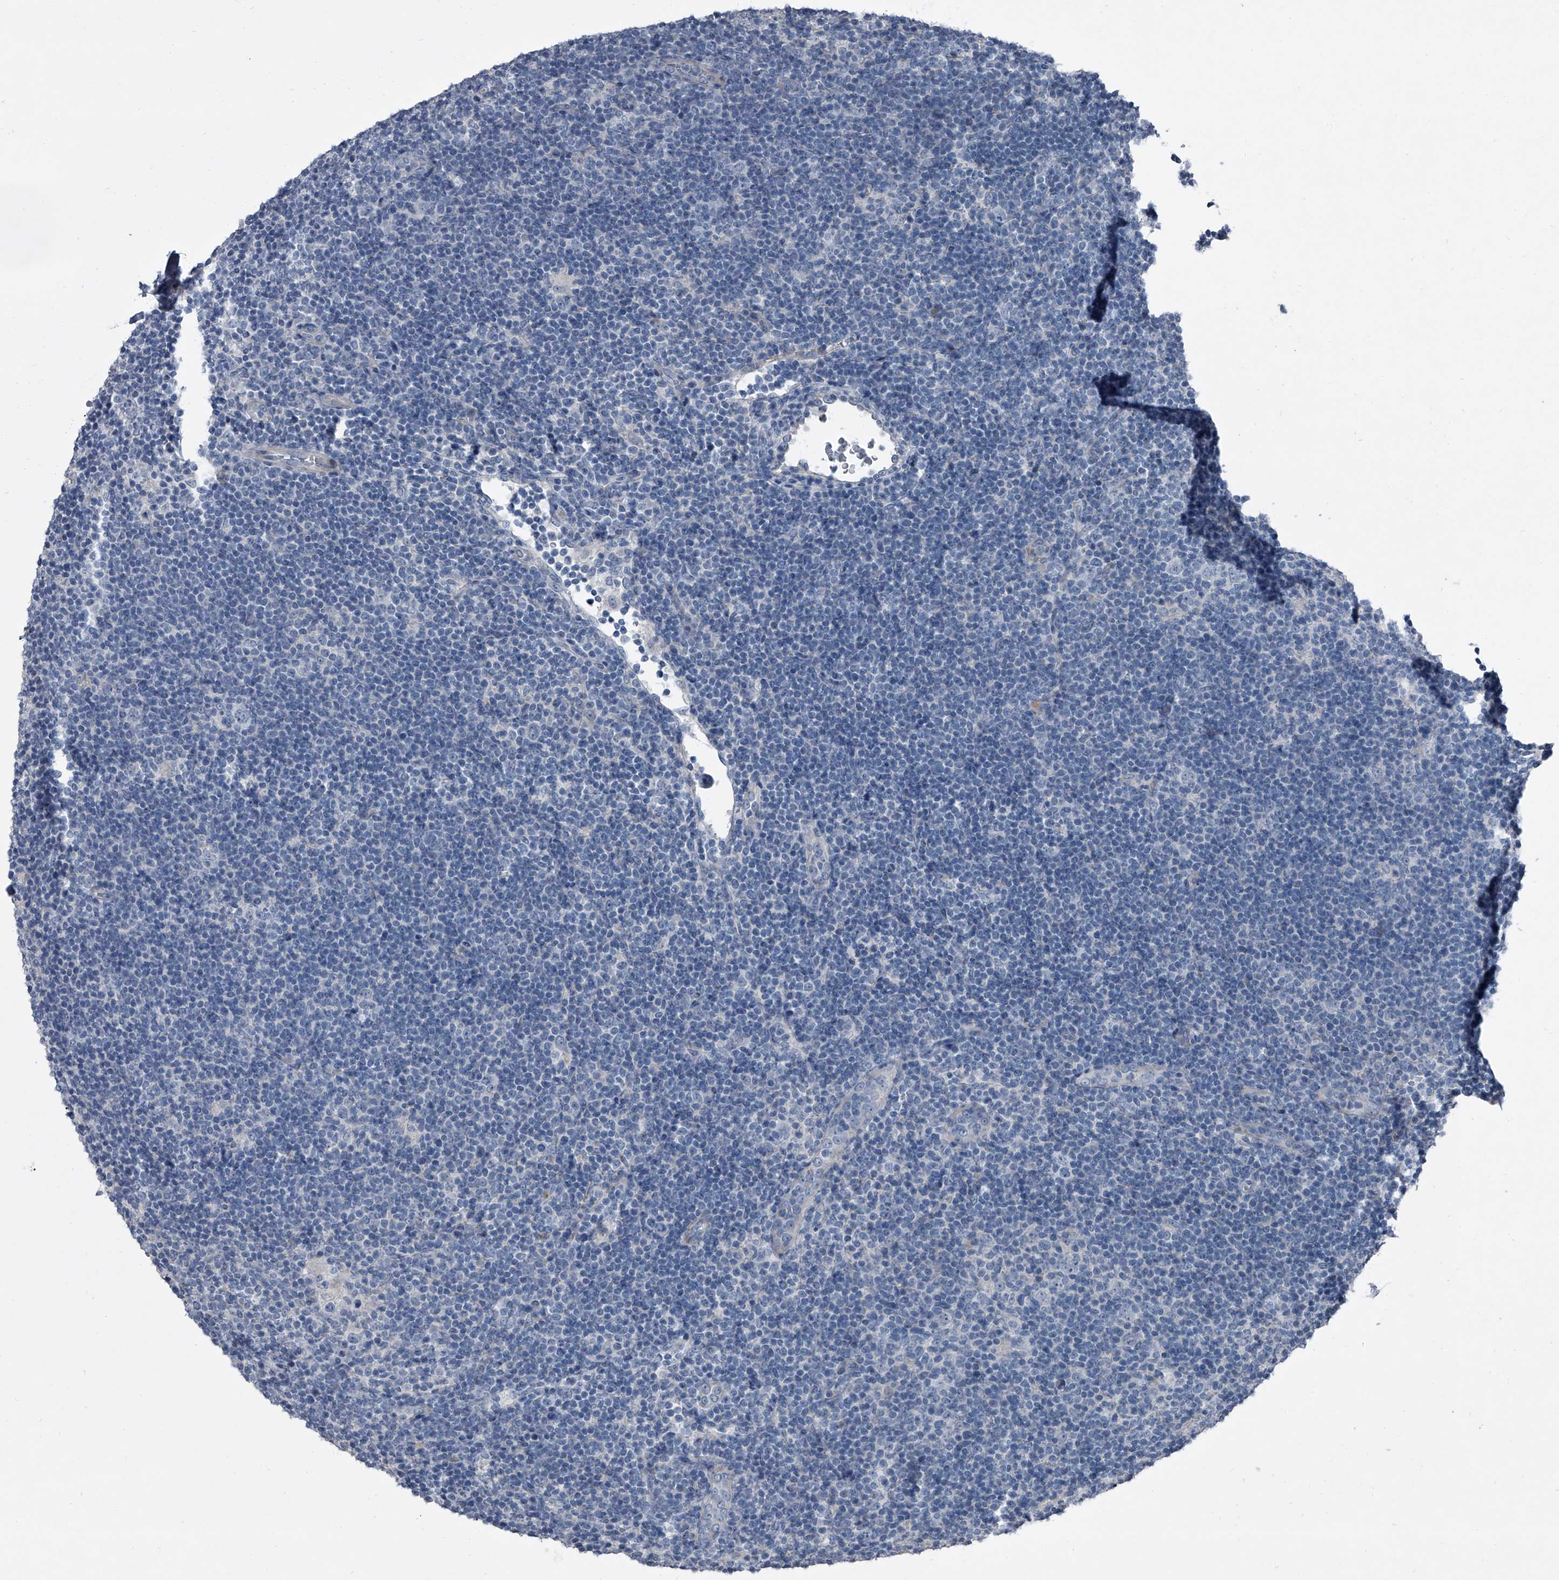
{"staining": {"intensity": "negative", "quantity": "none", "location": "none"}, "tissue": "lymphoma", "cell_type": "Tumor cells", "image_type": "cancer", "snomed": [{"axis": "morphology", "description": "Hodgkin's disease, NOS"}, {"axis": "topography", "description": "Lymph node"}], "caption": "A histopathology image of human Hodgkin's disease is negative for staining in tumor cells.", "gene": "HEPHL1", "patient": {"sex": "female", "age": 57}}